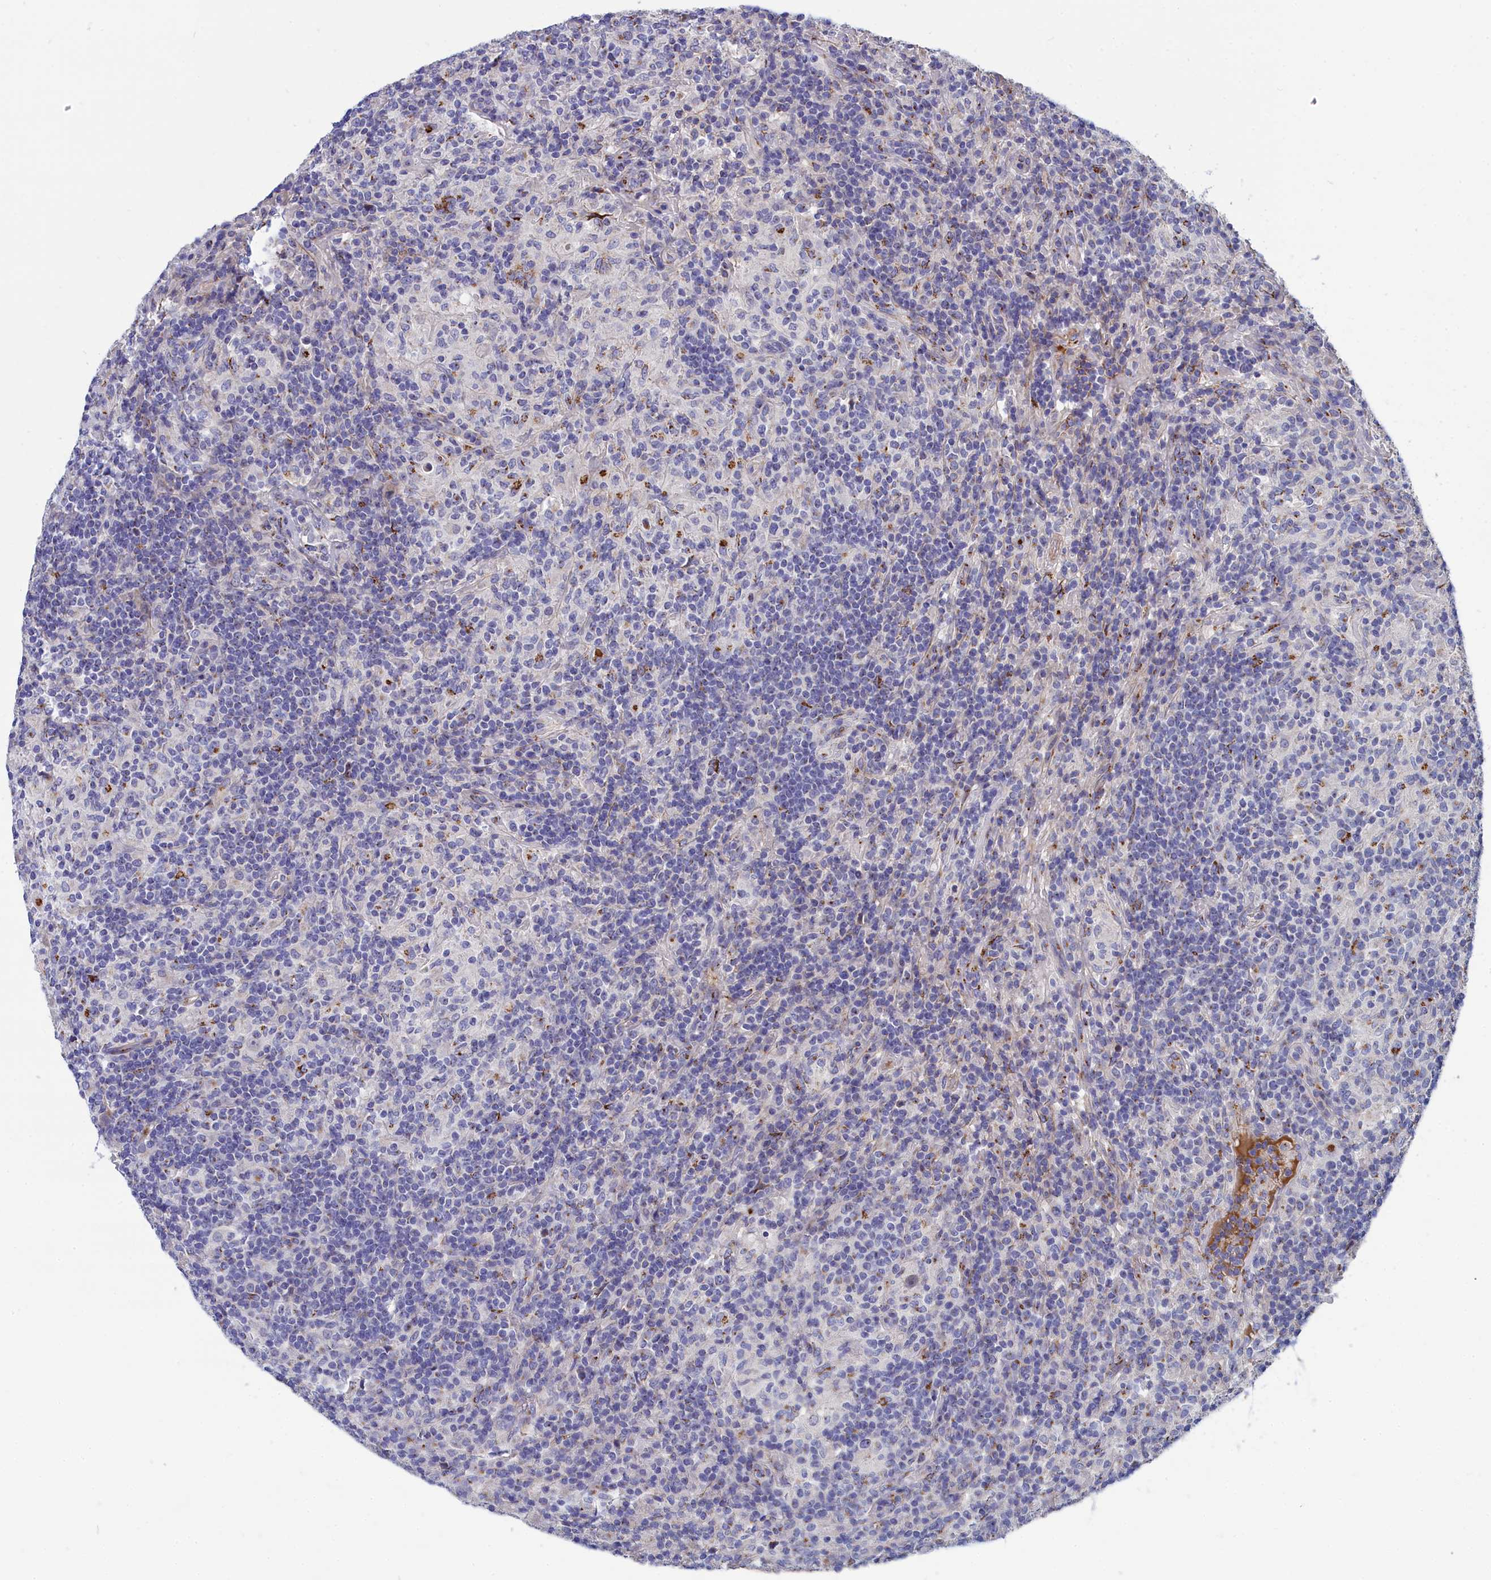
{"staining": {"intensity": "moderate", "quantity": "25%-75%", "location": "cytoplasmic/membranous"}, "tissue": "lymphoma", "cell_type": "Tumor cells", "image_type": "cancer", "snomed": [{"axis": "morphology", "description": "Hodgkin's disease, NOS"}, {"axis": "topography", "description": "Lymph node"}], "caption": "Immunohistochemistry (IHC) histopathology image of human Hodgkin's disease stained for a protein (brown), which exhibits medium levels of moderate cytoplasmic/membranous positivity in approximately 25%-75% of tumor cells.", "gene": "TUBGCP4", "patient": {"sex": "male", "age": 70}}